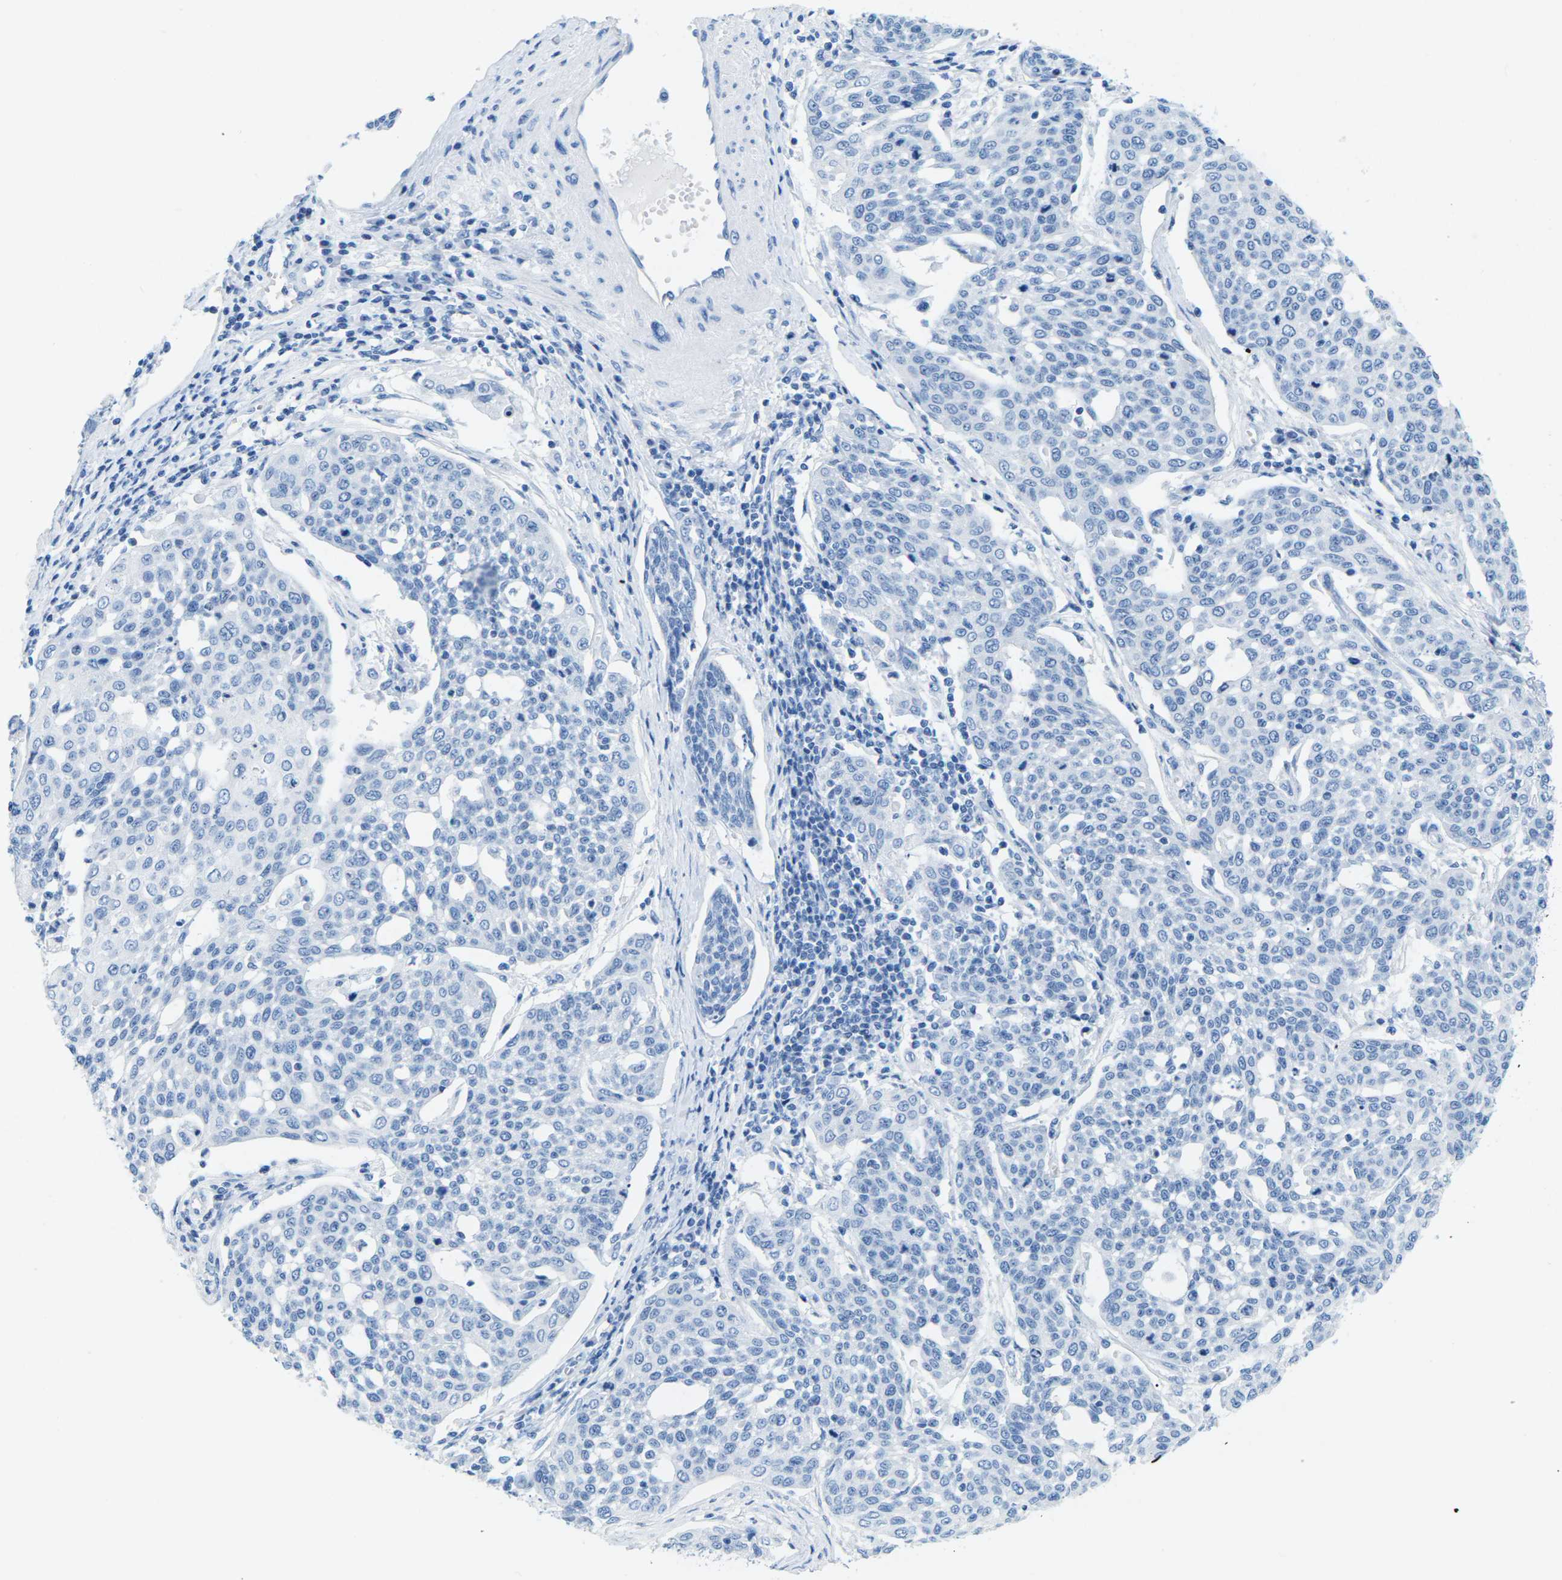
{"staining": {"intensity": "negative", "quantity": "none", "location": "none"}, "tissue": "cervical cancer", "cell_type": "Tumor cells", "image_type": "cancer", "snomed": [{"axis": "morphology", "description": "Squamous cell carcinoma, NOS"}, {"axis": "topography", "description": "Cervix"}], "caption": "Immunohistochemical staining of human squamous cell carcinoma (cervical) demonstrates no significant expression in tumor cells. The staining was performed using DAB (3,3'-diaminobenzidine) to visualize the protein expression in brown, while the nuclei were stained in blue with hematoxylin (Magnification: 20x).", "gene": "SLC12A1", "patient": {"sex": "female", "age": 34}}